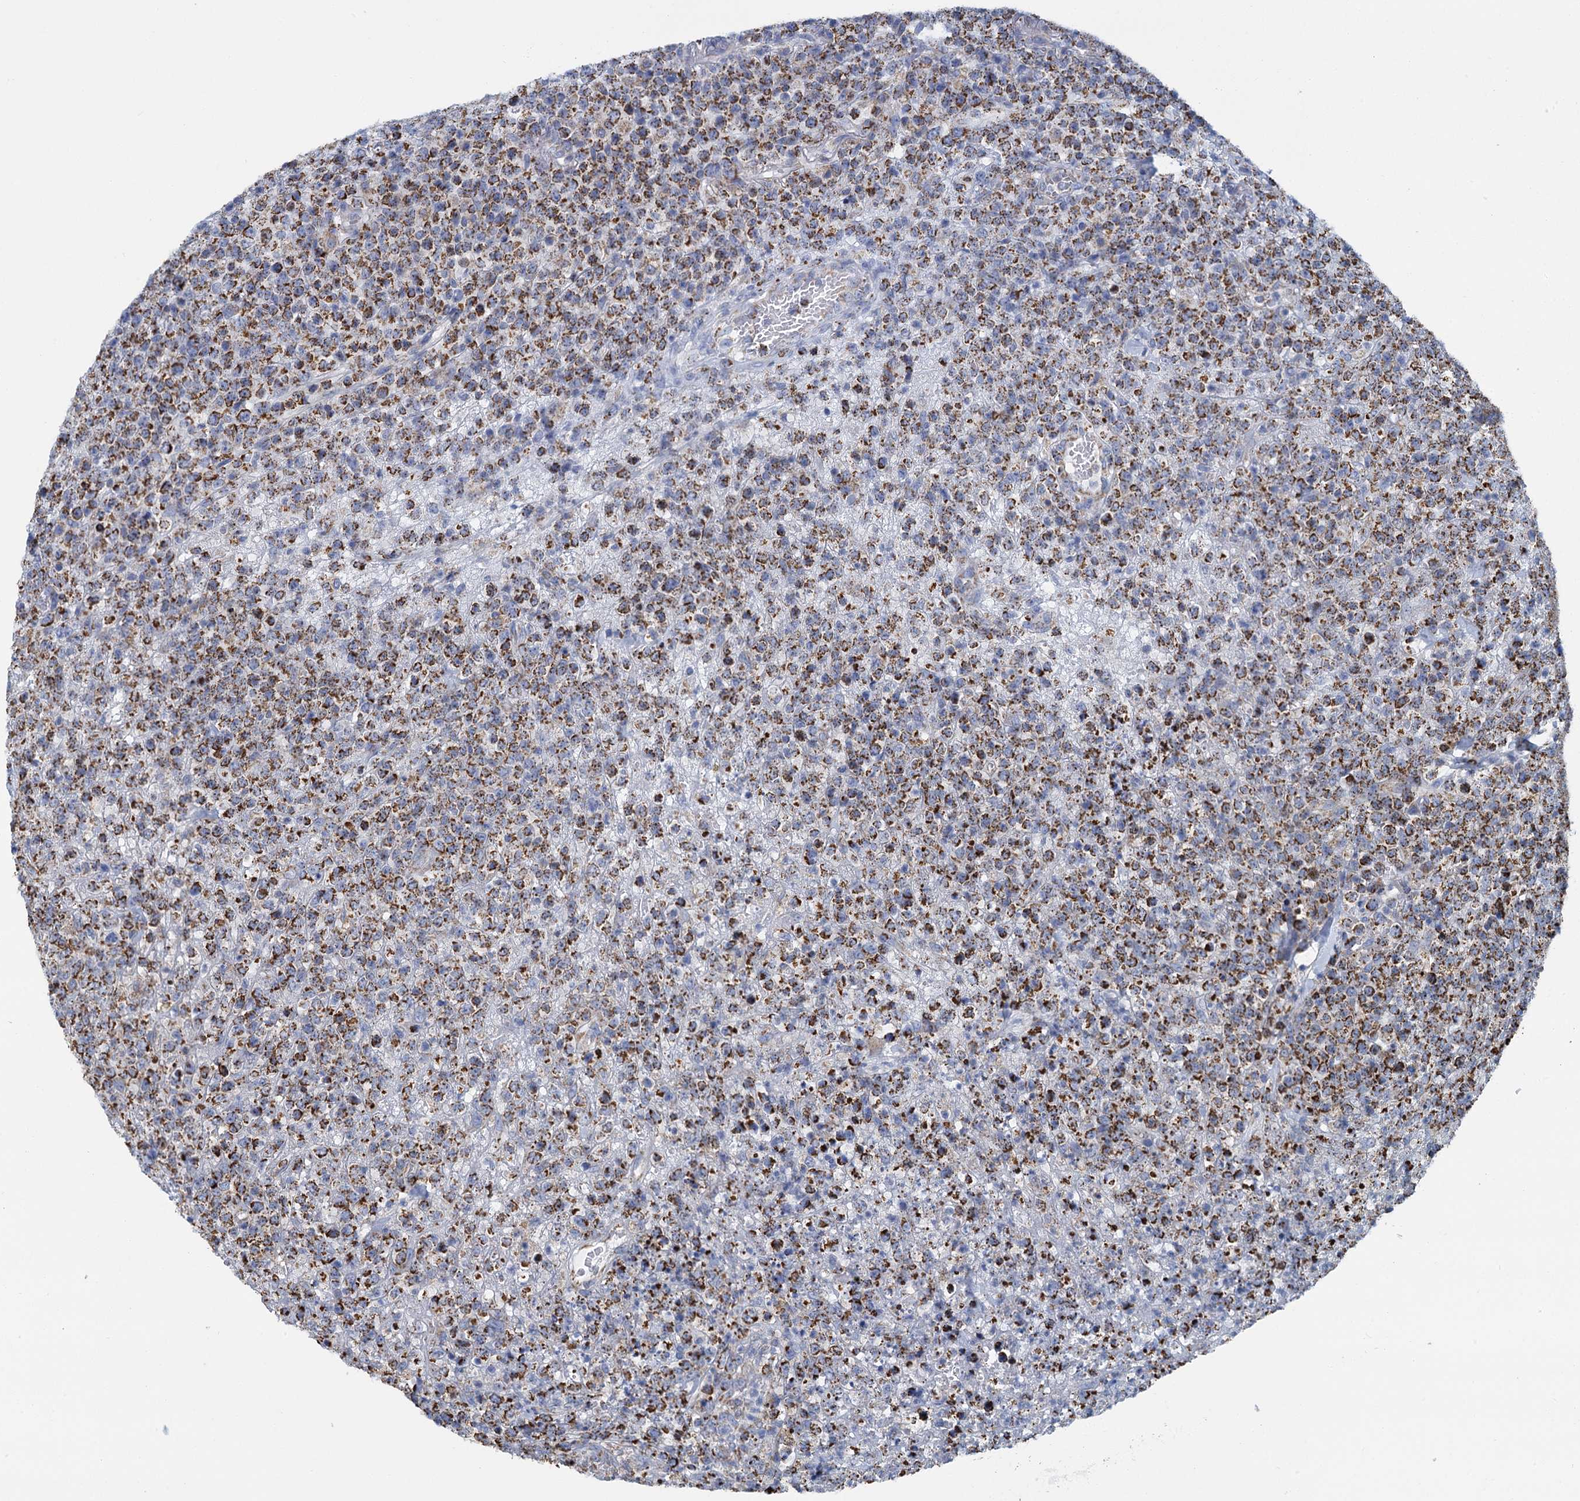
{"staining": {"intensity": "strong", "quantity": ">75%", "location": "cytoplasmic/membranous"}, "tissue": "lymphoma", "cell_type": "Tumor cells", "image_type": "cancer", "snomed": [{"axis": "morphology", "description": "Malignant lymphoma, non-Hodgkin's type, High grade"}, {"axis": "topography", "description": "Colon"}], "caption": "This is an image of immunohistochemistry (IHC) staining of lymphoma, which shows strong staining in the cytoplasmic/membranous of tumor cells.", "gene": "CCP110", "patient": {"sex": "female", "age": 53}}